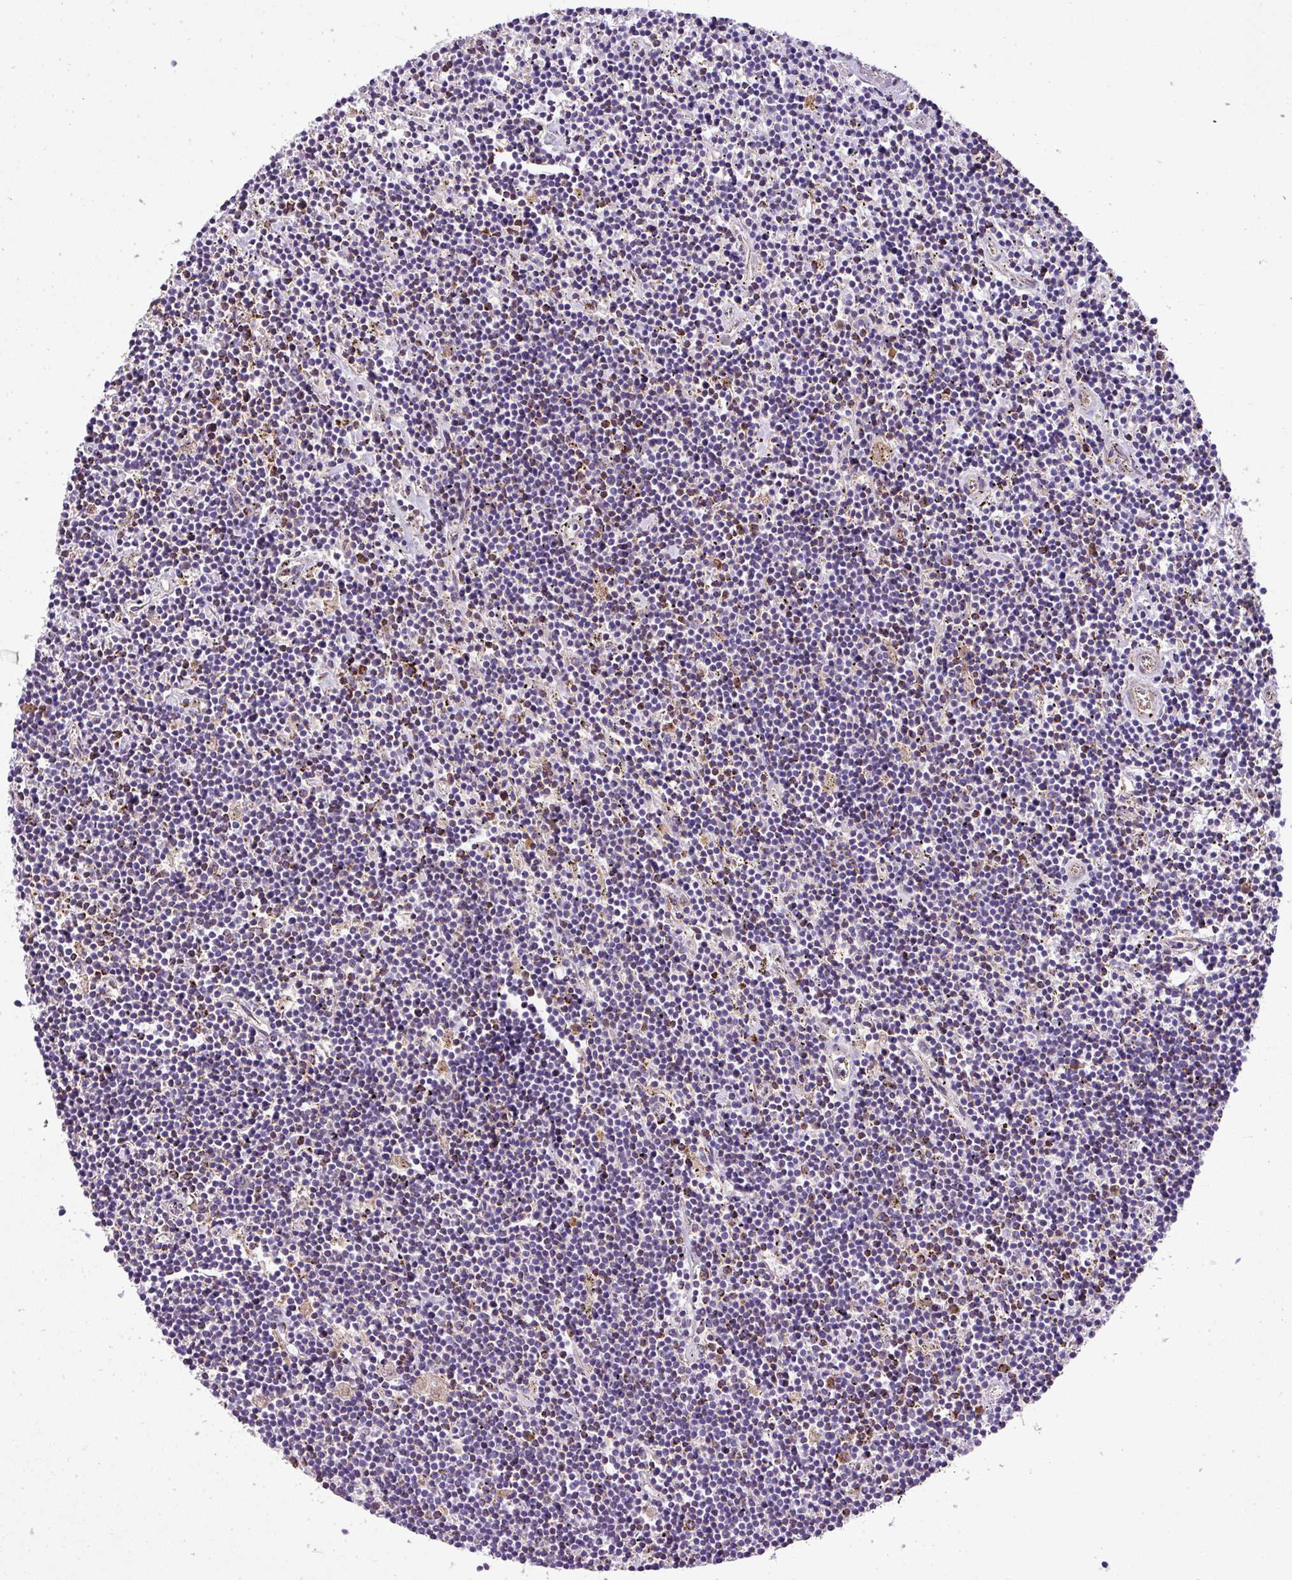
{"staining": {"intensity": "negative", "quantity": "none", "location": "none"}, "tissue": "lymphoma", "cell_type": "Tumor cells", "image_type": "cancer", "snomed": [{"axis": "morphology", "description": "Malignant lymphoma, non-Hodgkin's type, Low grade"}, {"axis": "topography", "description": "Spleen"}], "caption": "Immunohistochemistry photomicrograph of lymphoma stained for a protein (brown), which displays no expression in tumor cells.", "gene": "ANXA2R", "patient": {"sex": "male", "age": 76}}